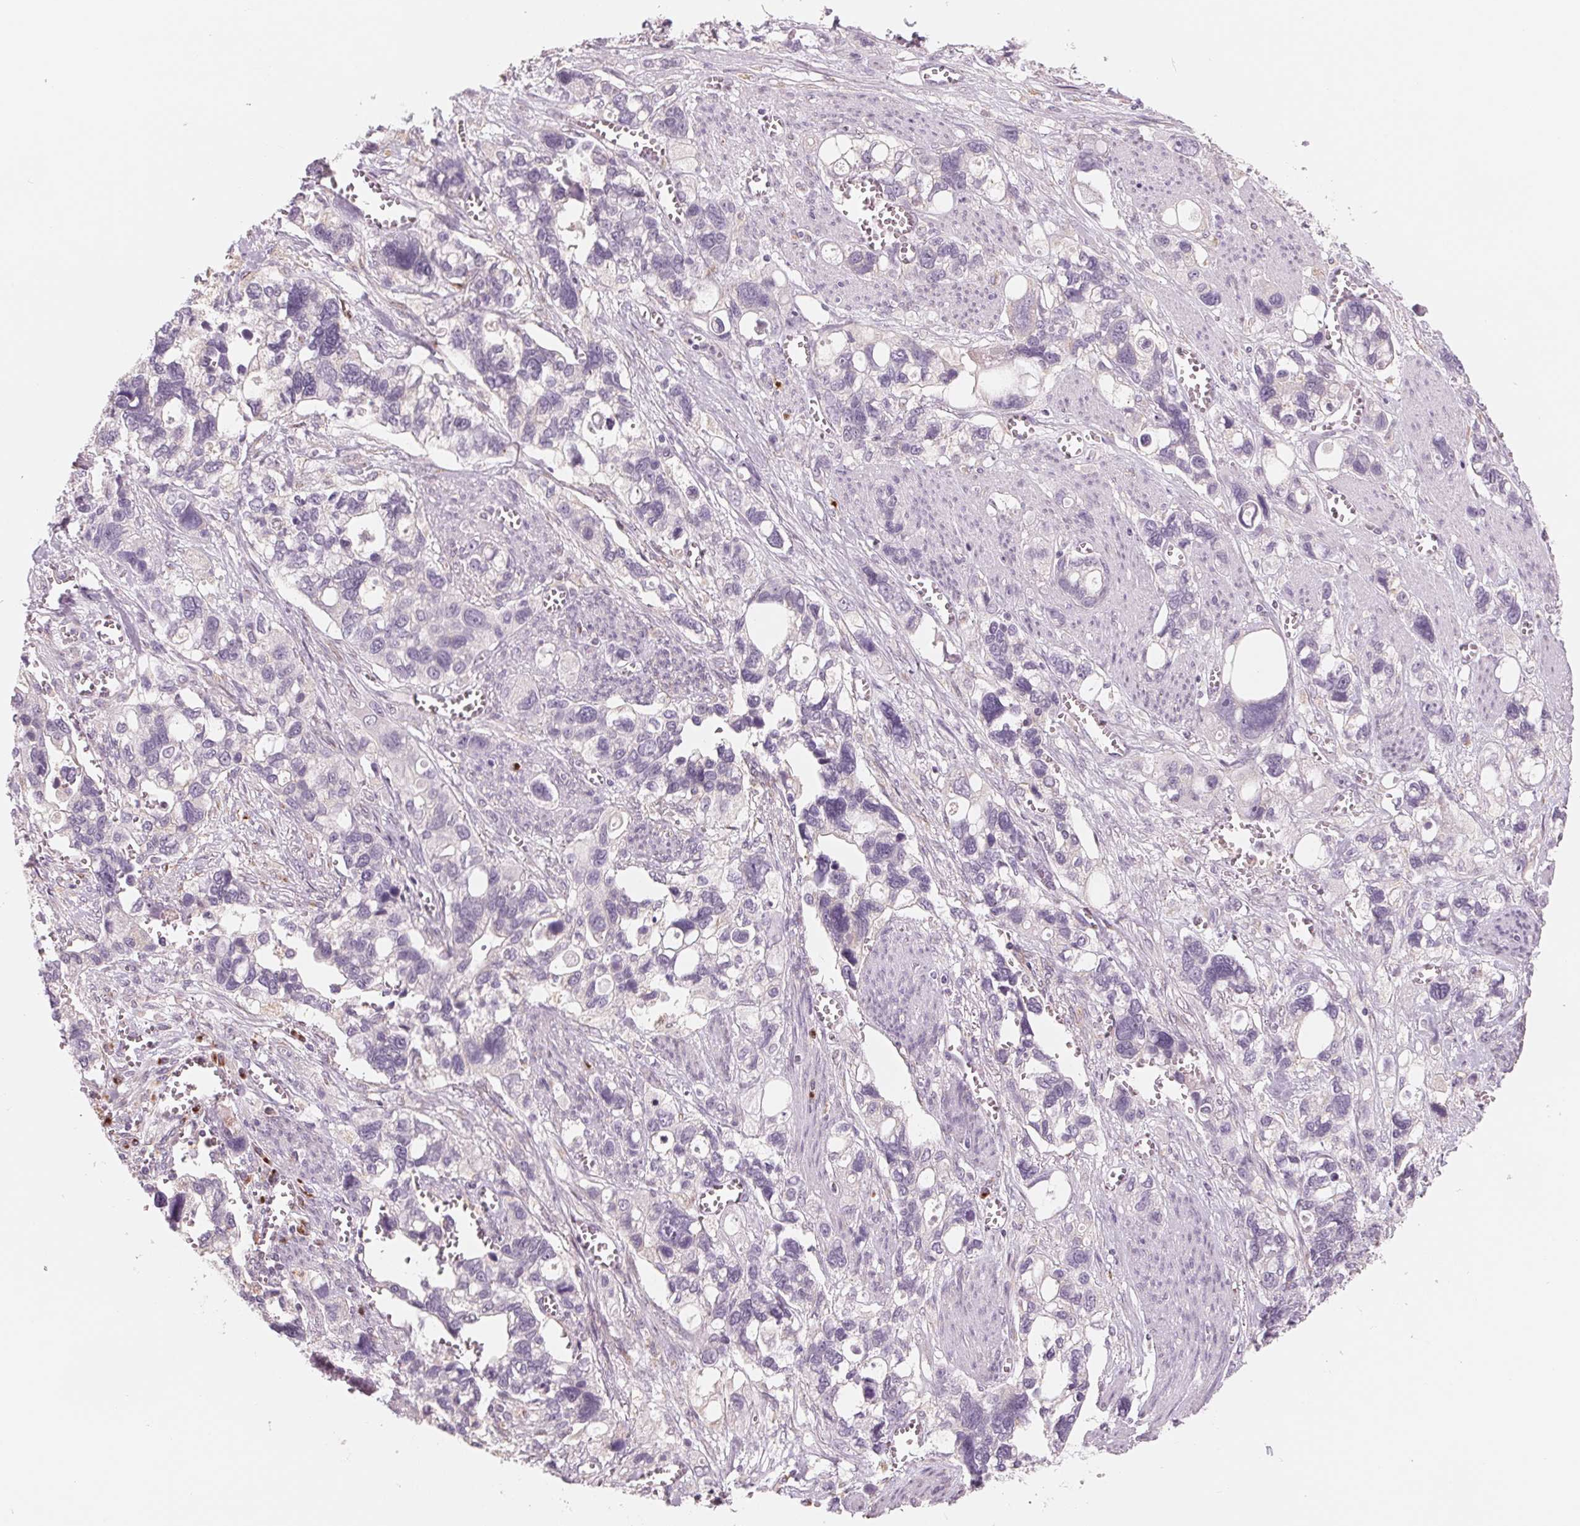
{"staining": {"intensity": "negative", "quantity": "none", "location": "none"}, "tissue": "stomach cancer", "cell_type": "Tumor cells", "image_type": "cancer", "snomed": [{"axis": "morphology", "description": "Adenocarcinoma, NOS"}, {"axis": "topography", "description": "Stomach, upper"}], "caption": "The immunohistochemistry histopathology image has no significant positivity in tumor cells of stomach cancer tissue. (Brightfield microscopy of DAB (3,3'-diaminobenzidine) immunohistochemistry at high magnification).", "gene": "IL9R", "patient": {"sex": "female", "age": 81}}